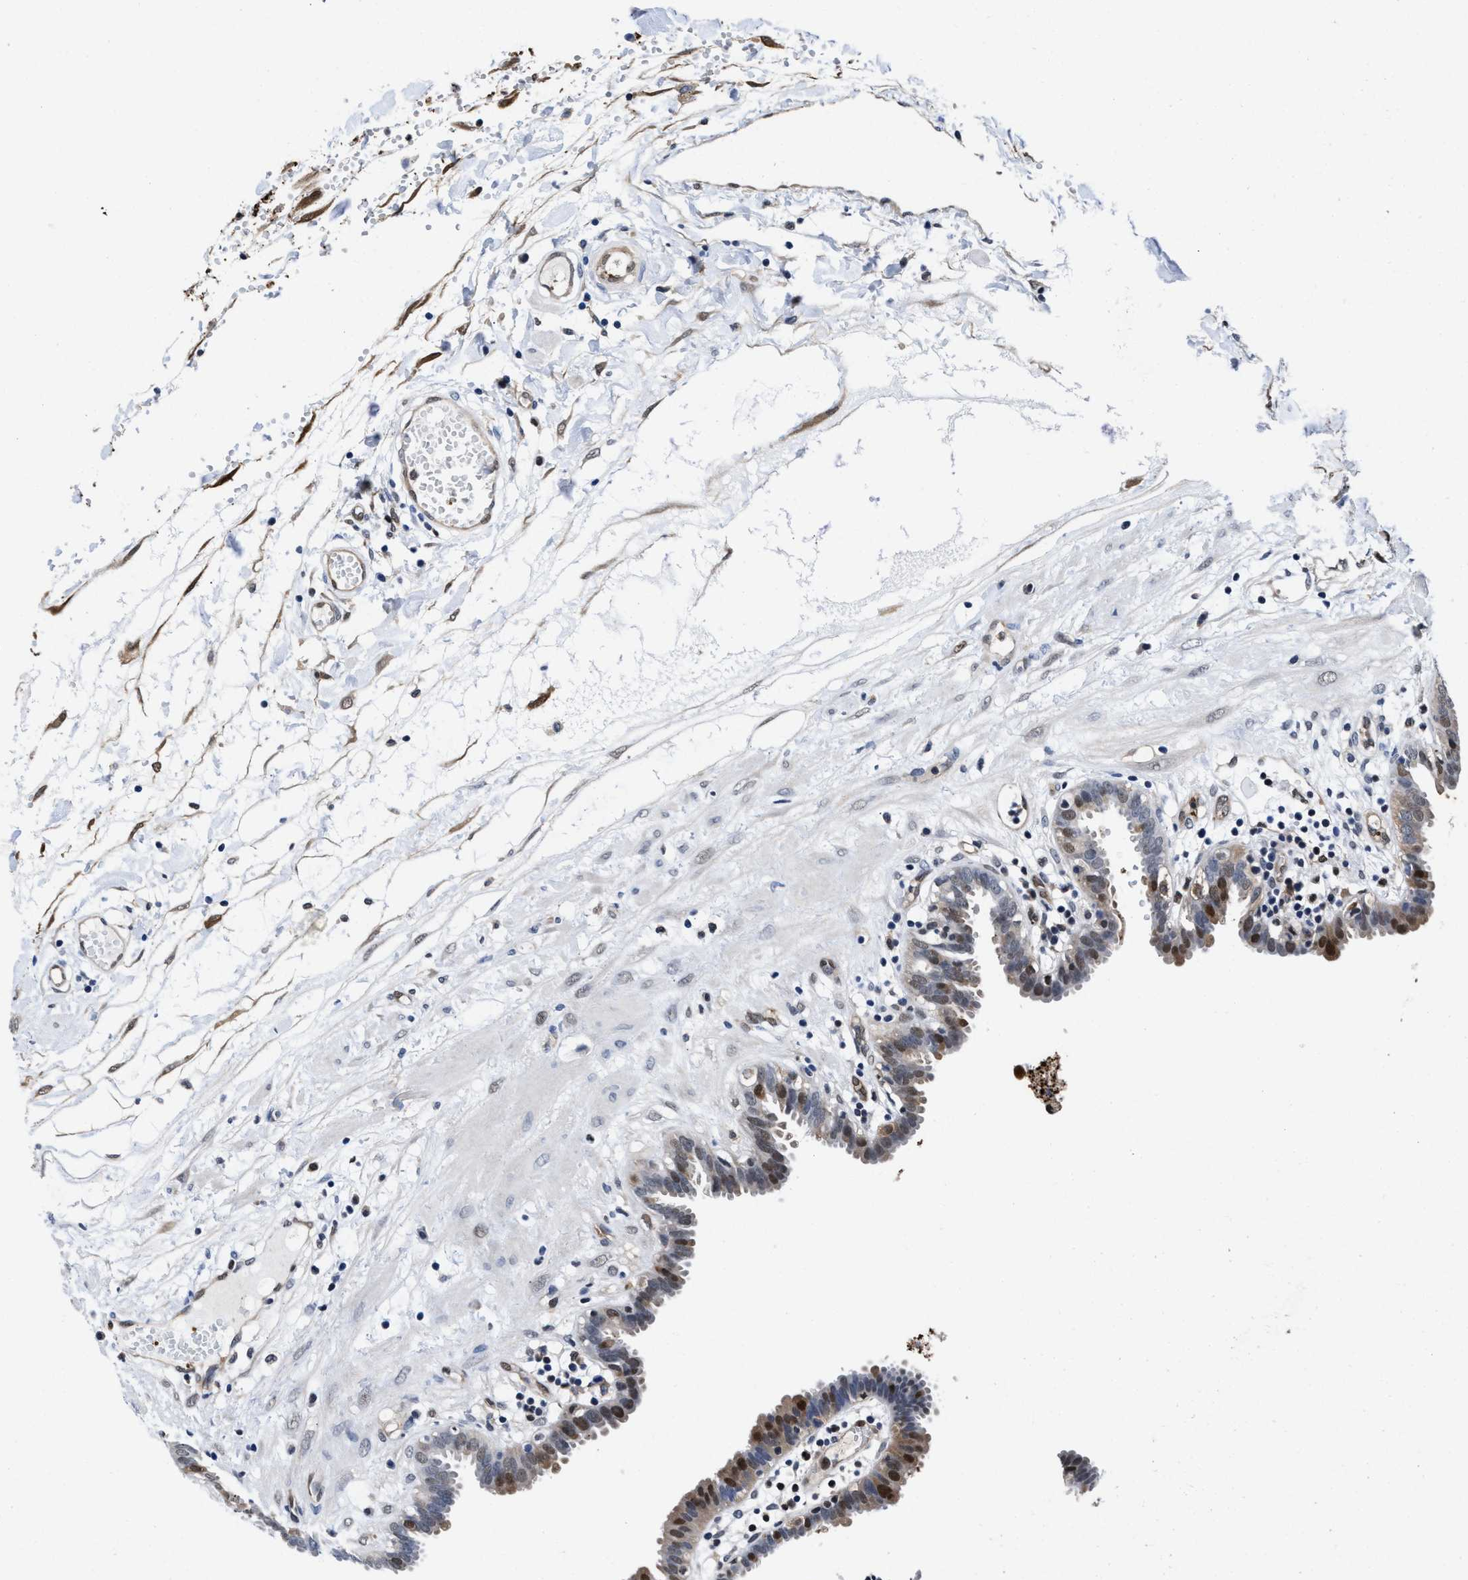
{"staining": {"intensity": "weak", "quantity": "25%-75%", "location": "cytoplasmic/membranous,nuclear"}, "tissue": "fallopian tube", "cell_type": "Glandular cells", "image_type": "normal", "snomed": [{"axis": "morphology", "description": "Normal tissue, NOS"}, {"axis": "topography", "description": "Fallopian tube"}, {"axis": "topography", "description": "Placenta"}], "caption": "This image exhibits immunohistochemistry staining of unremarkable human fallopian tube, with low weak cytoplasmic/membranous,nuclear staining in approximately 25%-75% of glandular cells.", "gene": "ACLY", "patient": {"sex": "female", "age": 32}}